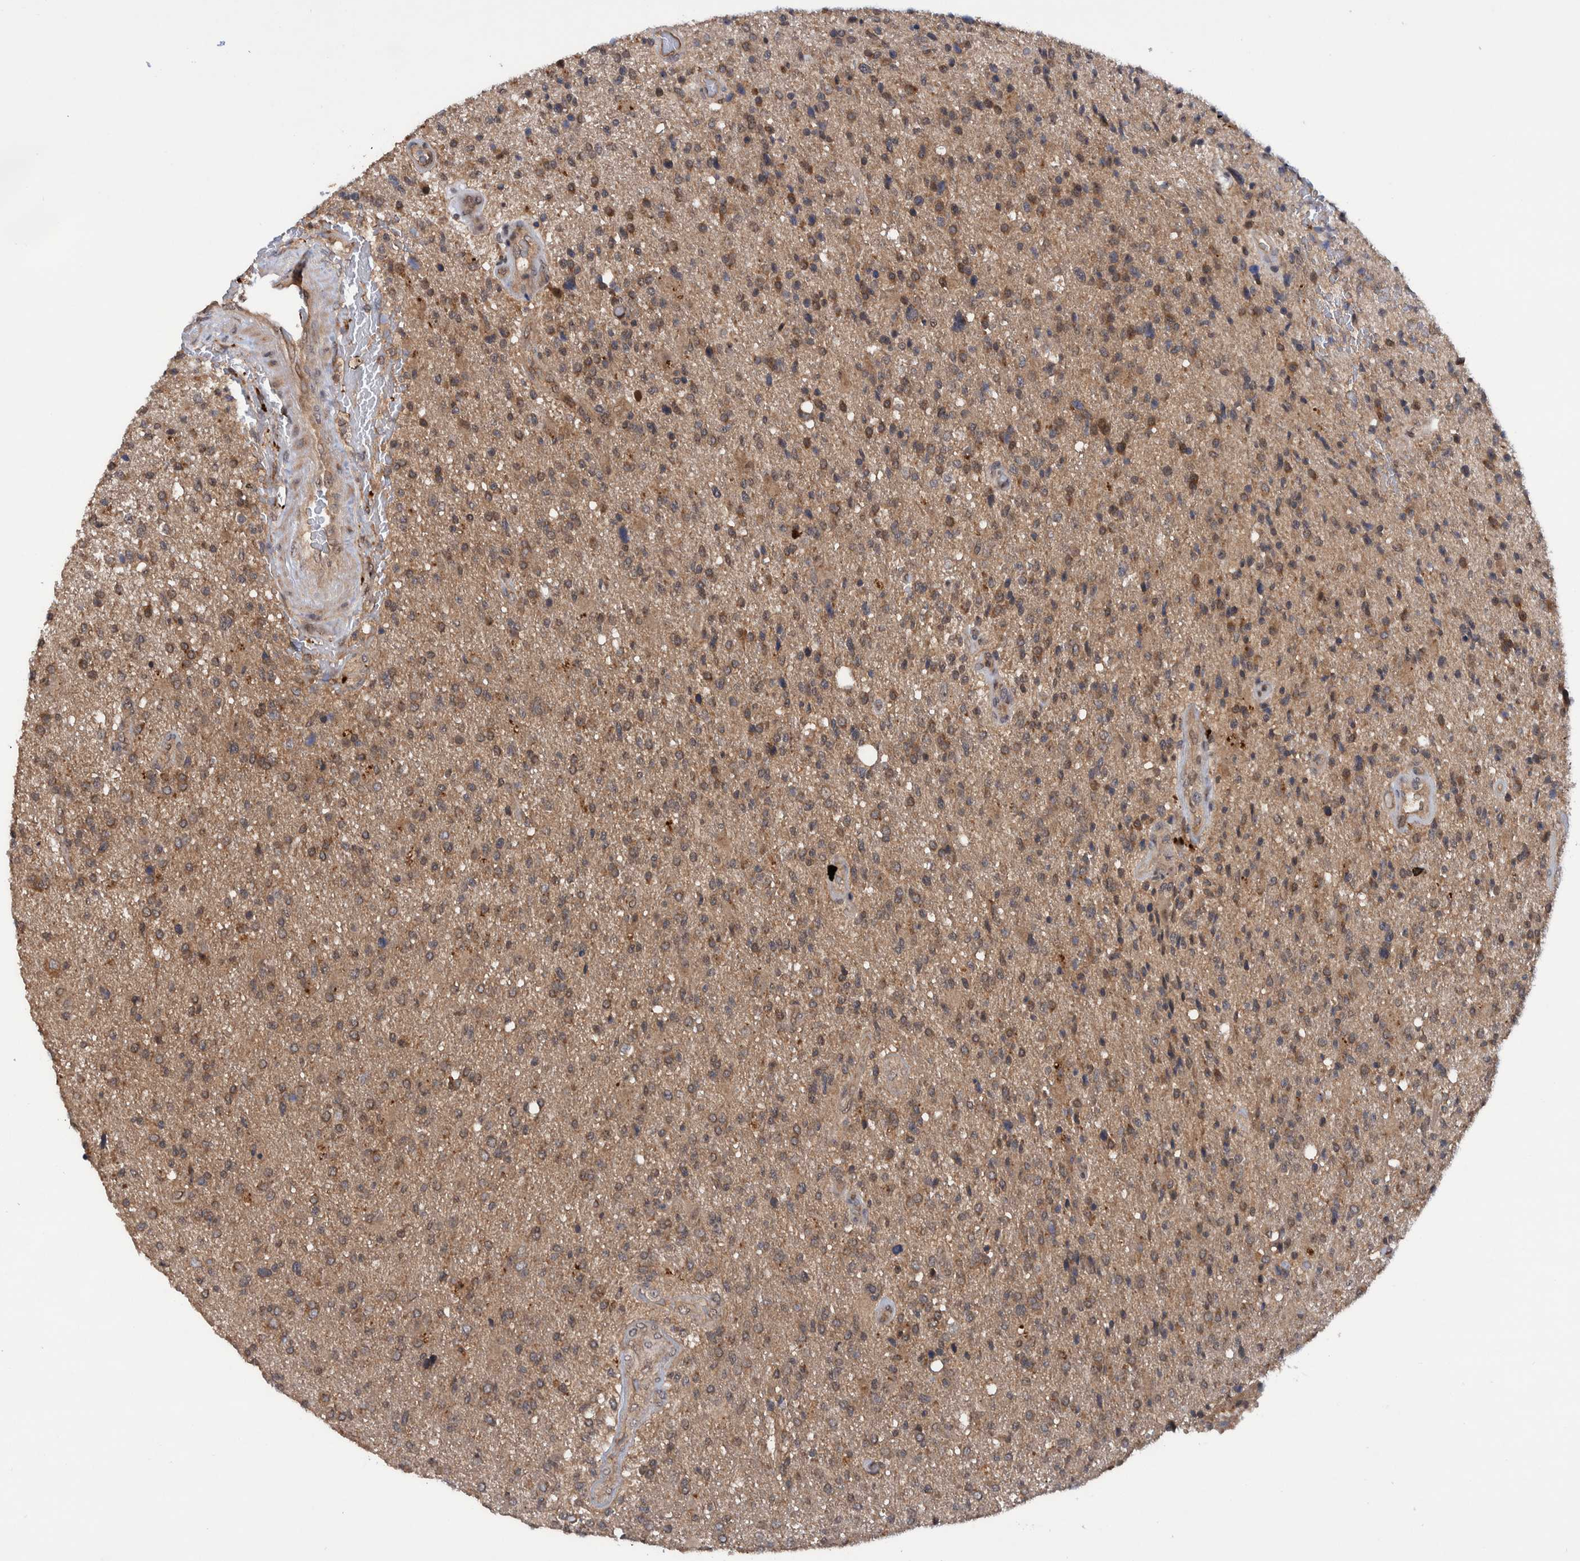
{"staining": {"intensity": "weak", "quantity": ">75%", "location": "cytoplasmic/membranous"}, "tissue": "glioma", "cell_type": "Tumor cells", "image_type": "cancer", "snomed": [{"axis": "morphology", "description": "Glioma, malignant, High grade"}, {"axis": "topography", "description": "Brain"}], "caption": "The immunohistochemical stain highlights weak cytoplasmic/membranous expression in tumor cells of high-grade glioma (malignant) tissue. The staining was performed using DAB, with brown indicating positive protein expression. Nuclei are stained blue with hematoxylin.", "gene": "PLPBP", "patient": {"sex": "male", "age": 72}}